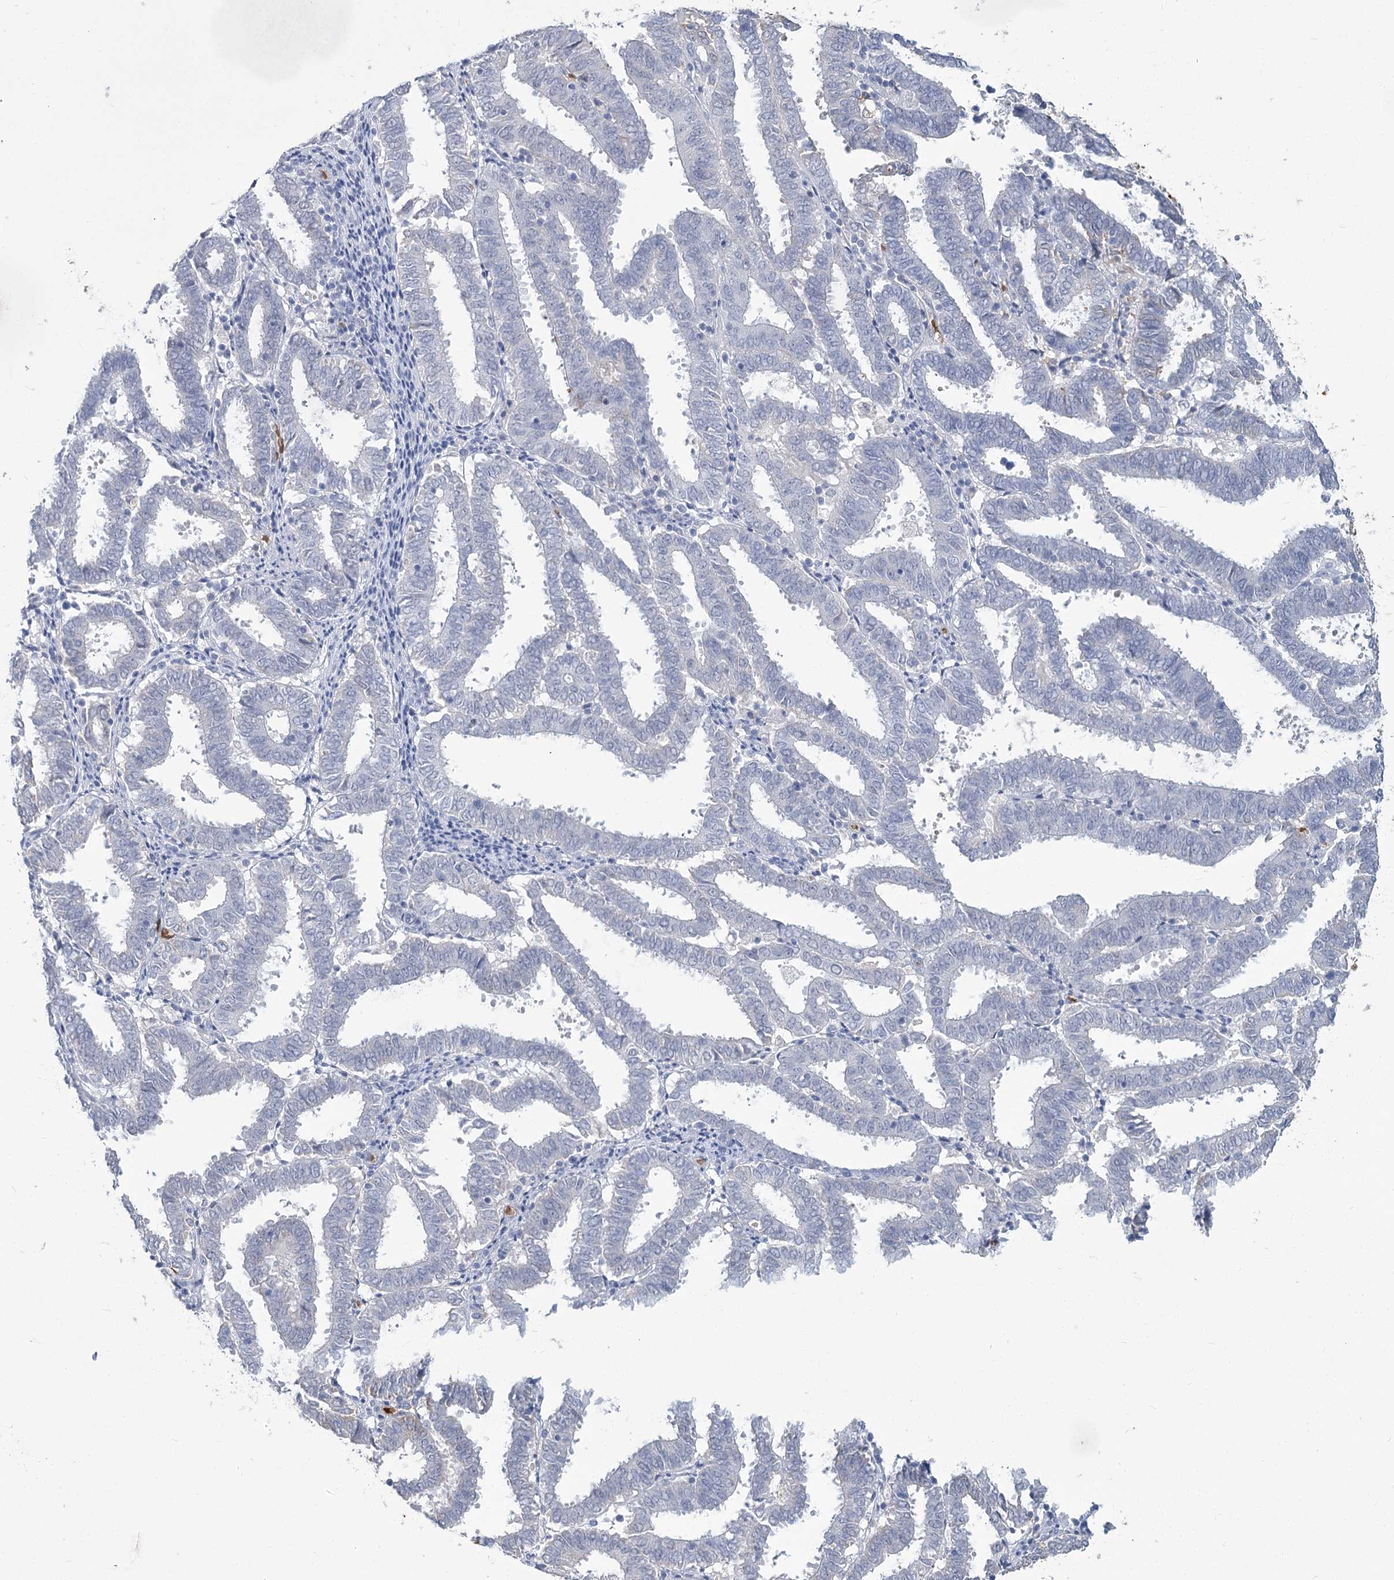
{"staining": {"intensity": "negative", "quantity": "none", "location": "none"}, "tissue": "endometrial cancer", "cell_type": "Tumor cells", "image_type": "cancer", "snomed": [{"axis": "morphology", "description": "Adenocarcinoma, NOS"}, {"axis": "topography", "description": "Uterus"}], "caption": "This image is of endometrial adenocarcinoma stained with immunohistochemistry to label a protein in brown with the nuclei are counter-stained blue. There is no expression in tumor cells.", "gene": "HBA1", "patient": {"sex": "female", "age": 83}}